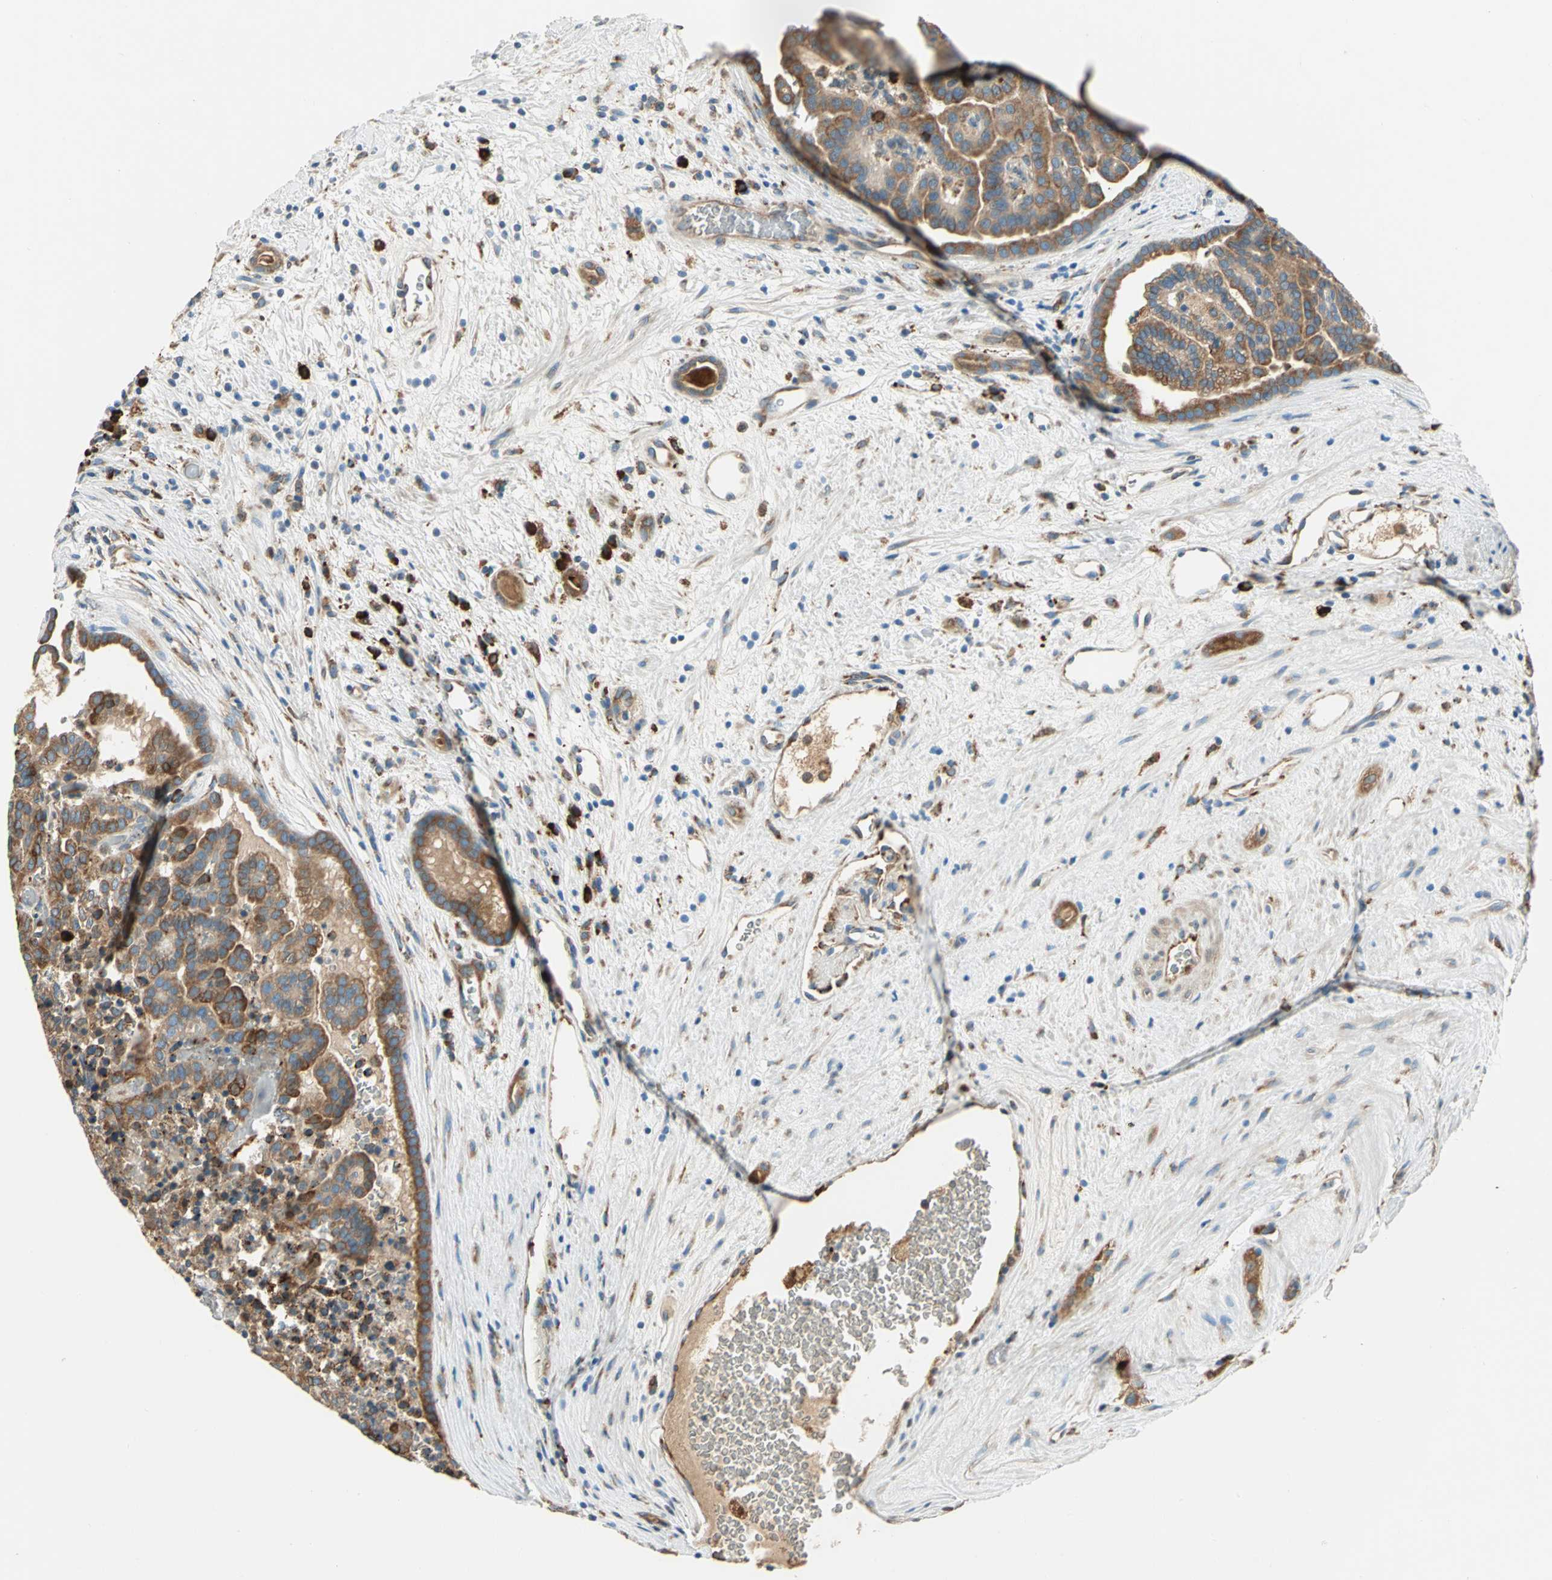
{"staining": {"intensity": "moderate", "quantity": ">75%", "location": "cytoplasmic/membranous"}, "tissue": "renal cancer", "cell_type": "Tumor cells", "image_type": "cancer", "snomed": [{"axis": "morphology", "description": "Adenocarcinoma, NOS"}, {"axis": "topography", "description": "Kidney"}], "caption": "There is medium levels of moderate cytoplasmic/membranous expression in tumor cells of renal adenocarcinoma, as demonstrated by immunohistochemical staining (brown color).", "gene": "PDIA4", "patient": {"sex": "male", "age": 61}}